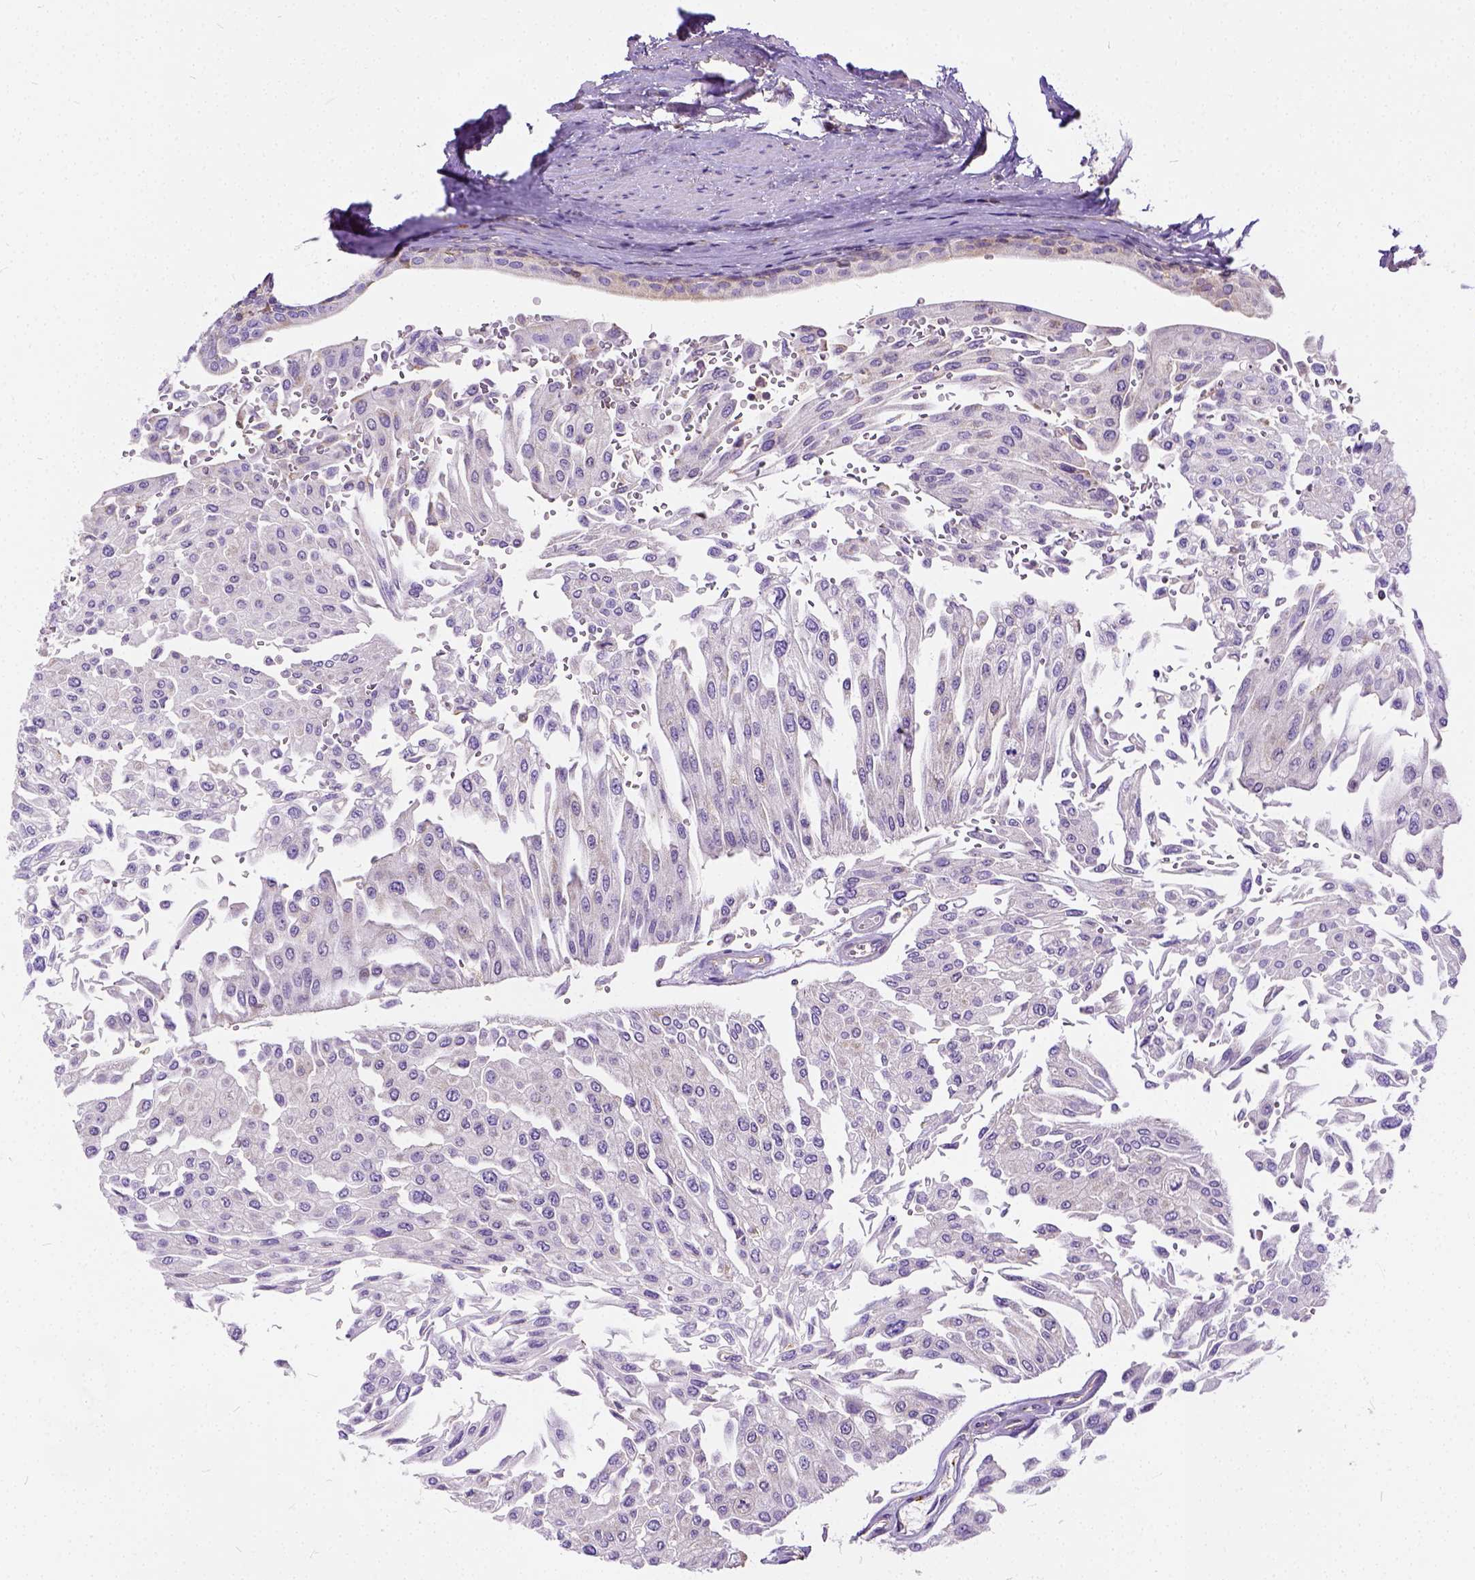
{"staining": {"intensity": "negative", "quantity": "none", "location": "none"}, "tissue": "urothelial cancer", "cell_type": "Tumor cells", "image_type": "cancer", "snomed": [{"axis": "morphology", "description": "Urothelial carcinoma, NOS"}, {"axis": "topography", "description": "Urinary bladder"}], "caption": "The immunohistochemistry (IHC) histopathology image has no significant expression in tumor cells of transitional cell carcinoma tissue.", "gene": "CADM4", "patient": {"sex": "male", "age": 67}}